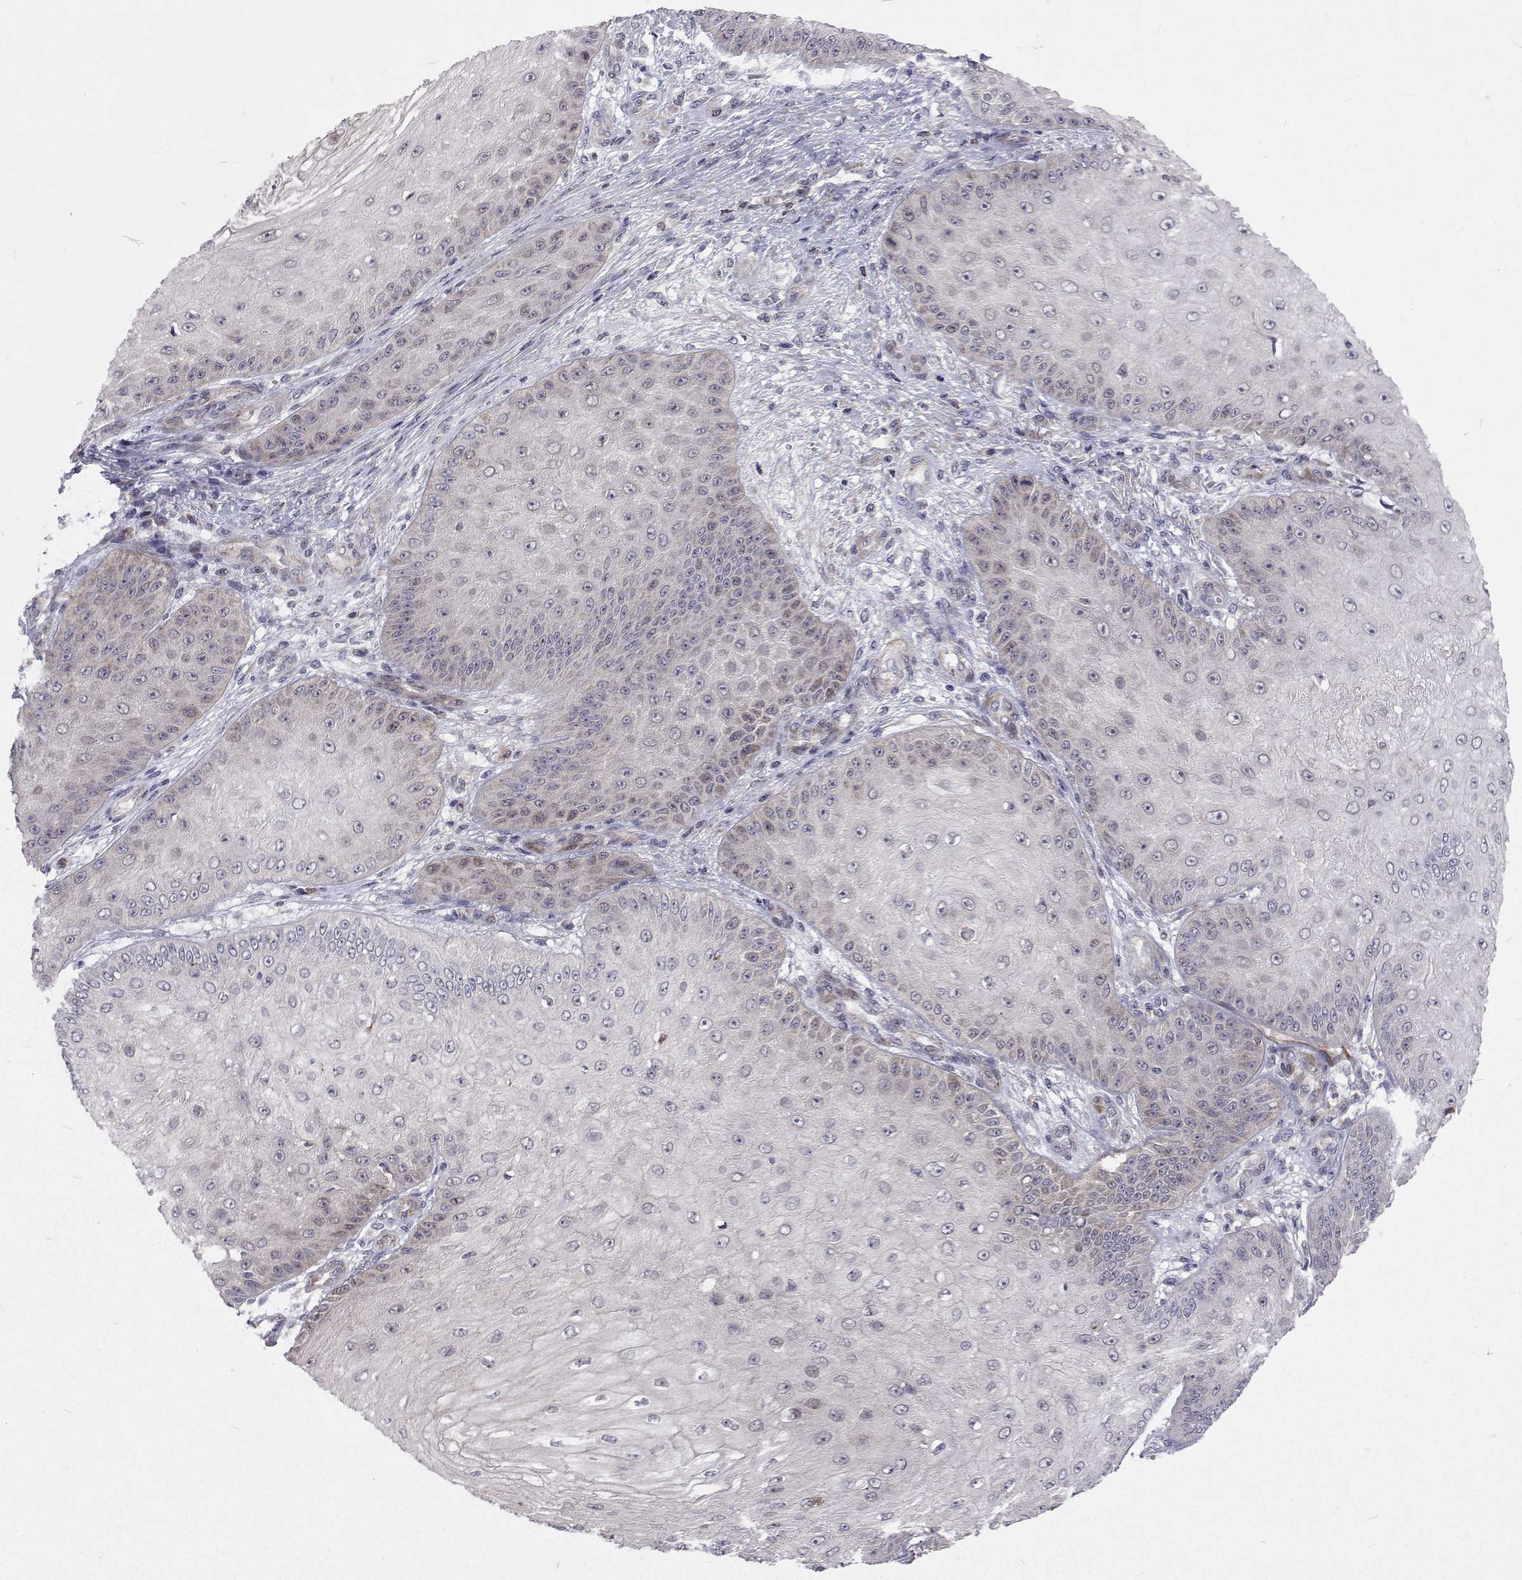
{"staining": {"intensity": "negative", "quantity": "none", "location": "none"}, "tissue": "skin cancer", "cell_type": "Tumor cells", "image_type": "cancer", "snomed": [{"axis": "morphology", "description": "Squamous cell carcinoma, NOS"}, {"axis": "topography", "description": "Skin"}], "caption": "Skin cancer (squamous cell carcinoma) stained for a protein using immunohistochemistry demonstrates no staining tumor cells.", "gene": "DHTKD1", "patient": {"sex": "male", "age": 70}}